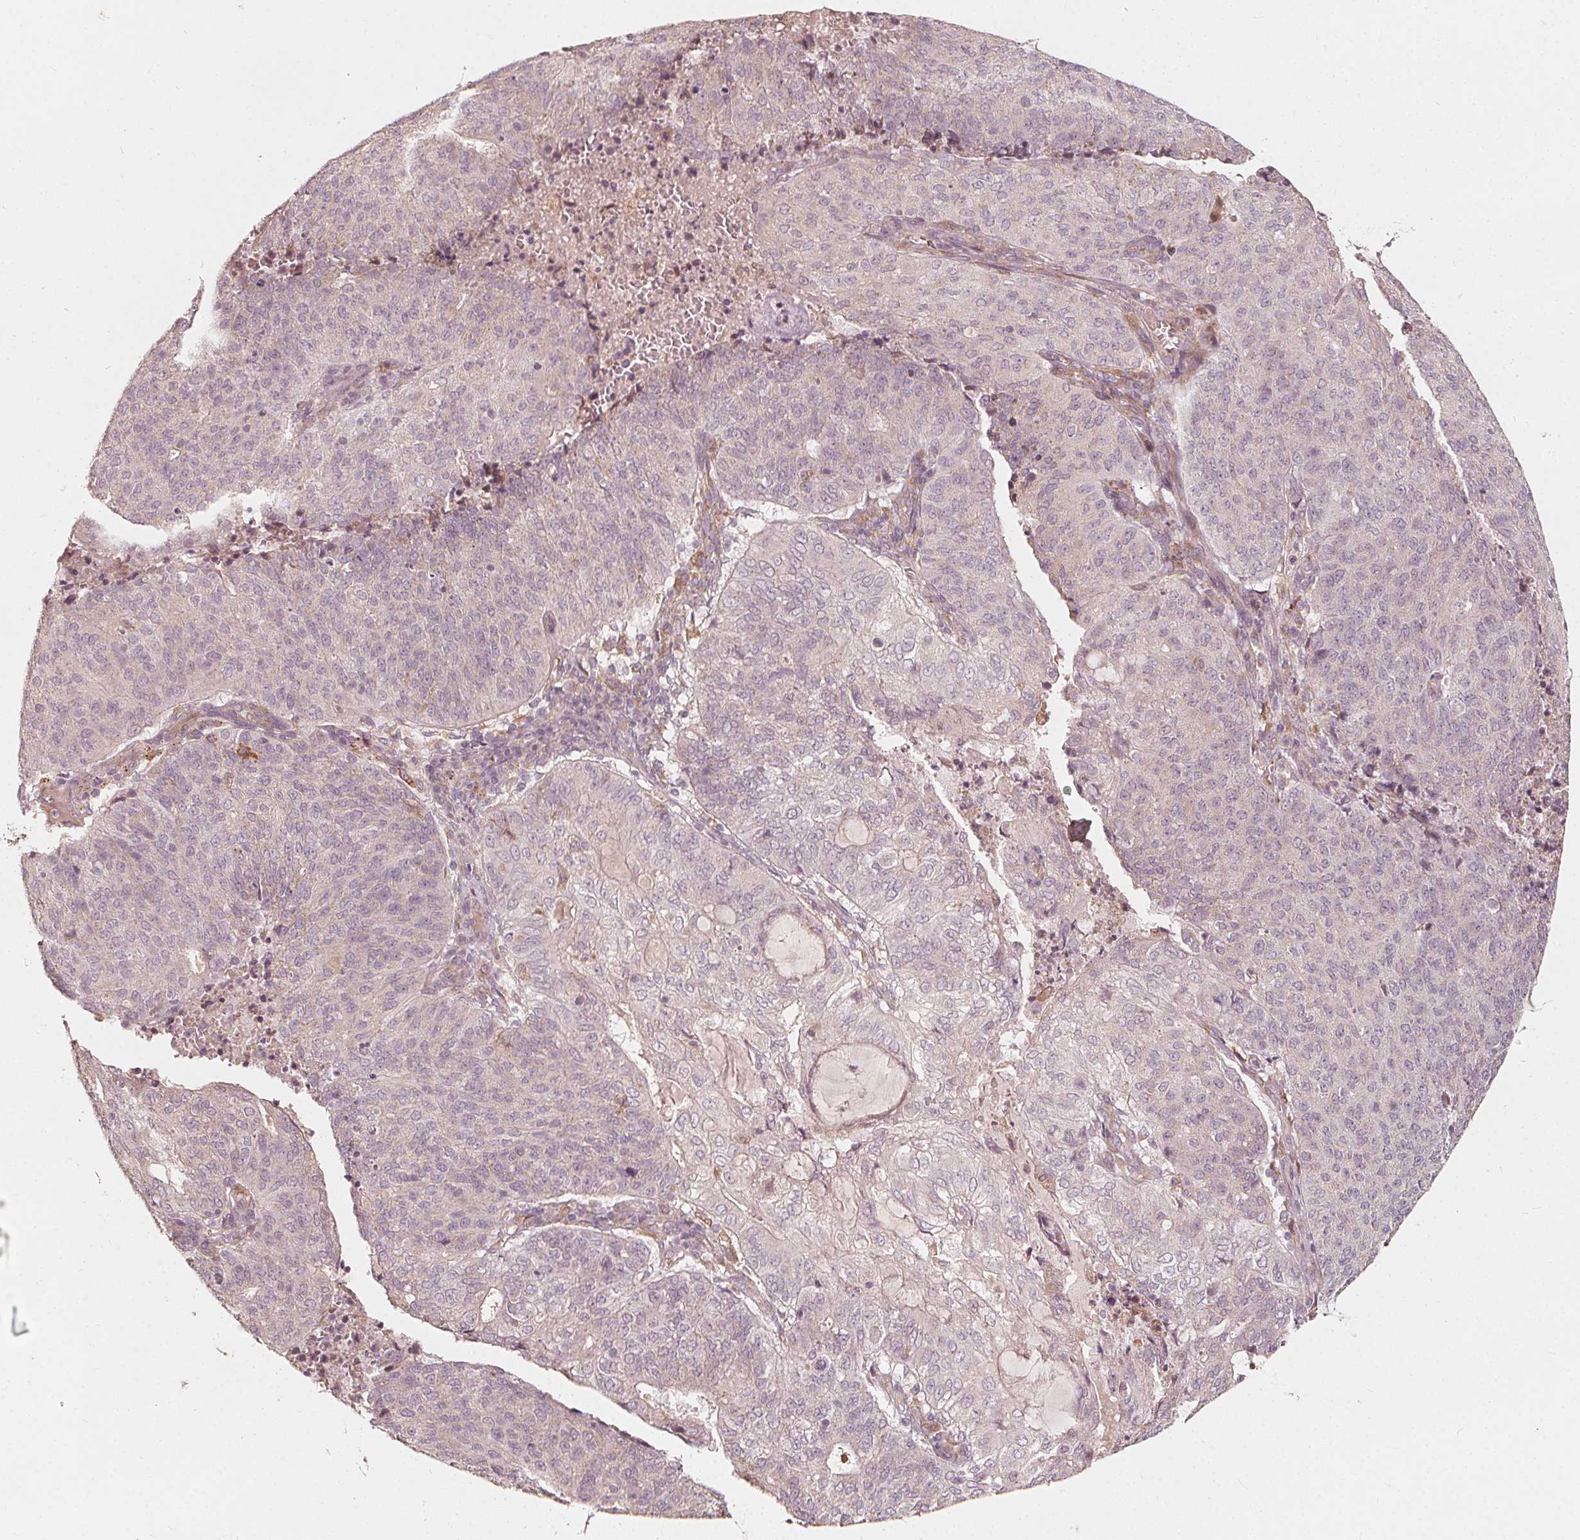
{"staining": {"intensity": "negative", "quantity": "none", "location": "none"}, "tissue": "endometrial cancer", "cell_type": "Tumor cells", "image_type": "cancer", "snomed": [{"axis": "morphology", "description": "Adenocarcinoma, NOS"}, {"axis": "topography", "description": "Endometrium"}], "caption": "Immunohistochemical staining of endometrial cancer demonstrates no significant expression in tumor cells.", "gene": "NPC1L1", "patient": {"sex": "female", "age": 82}}